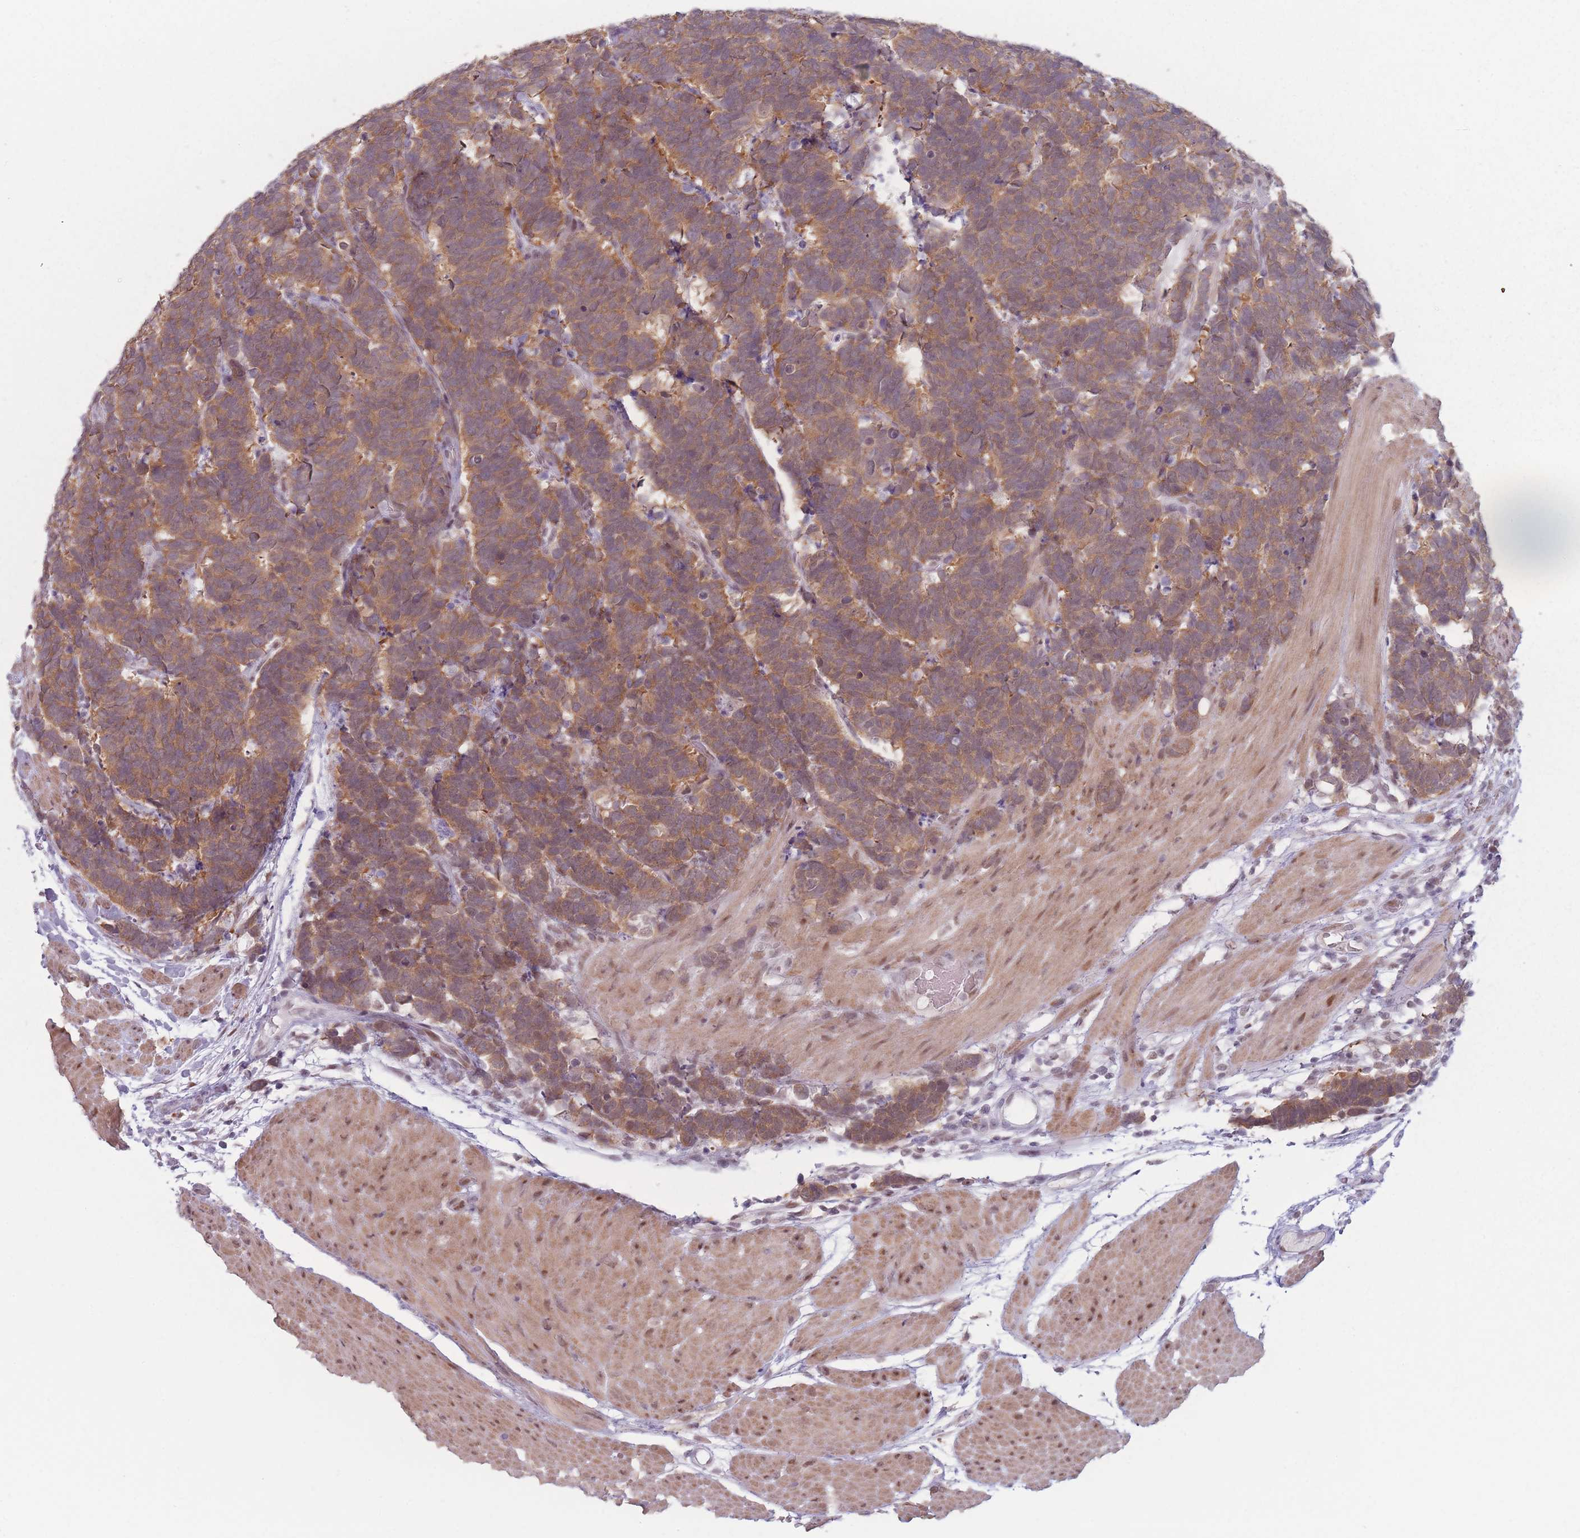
{"staining": {"intensity": "moderate", "quantity": ">75%", "location": "cytoplasmic/membranous"}, "tissue": "carcinoid", "cell_type": "Tumor cells", "image_type": "cancer", "snomed": [{"axis": "morphology", "description": "Carcinoma, NOS"}, {"axis": "morphology", "description": "Carcinoid, malignant, NOS"}, {"axis": "topography", "description": "Urinary bladder"}], "caption": "DAB (3,3'-diaminobenzidine) immunohistochemical staining of carcinoid exhibits moderate cytoplasmic/membranous protein staining in approximately >75% of tumor cells. (brown staining indicates protein expression, while blue staining denotes nuclei).", "gene": "OR10C1", "patient": {"sex": "male", "age": 57}}